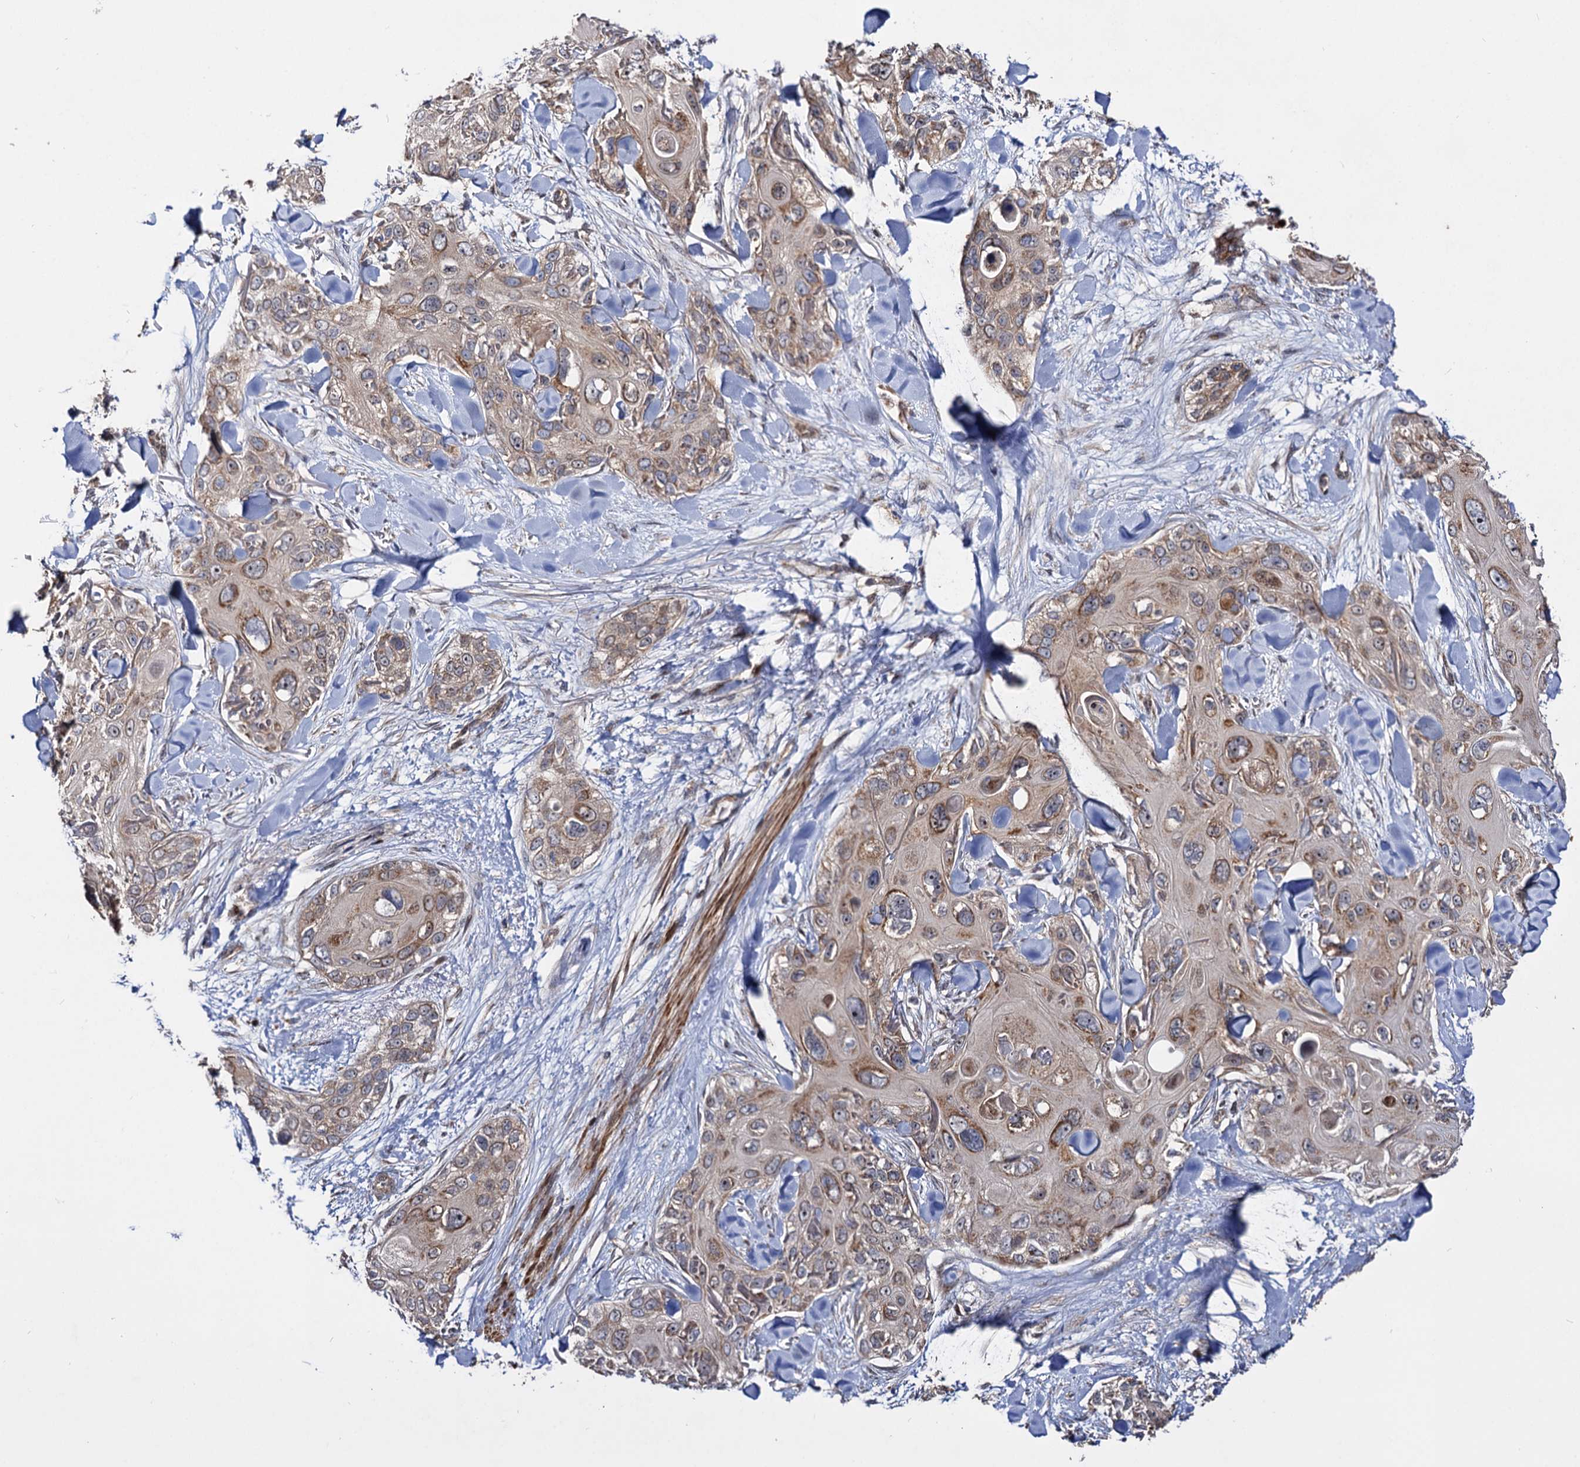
{"staining": {"intensity": "moderate", "quantity": "25%-75%", "location": "cytoplasmic/membranous"}, "tissue": "skin cancer", "cell_type": "Tumor cells", "image_type": "cancer", "snomed": [{"axis": "morphology", "description": "Normal tissue, NOS"}, {"axis": "morphology", "description": "Squamous cell carcinoma, NOS"}, {"axis": "topography", "description": "Skin"}], "caption": "Immunohistochemistry (IHC) of human squamous cell carcinoma (skin) shows medium levels of moderate cytoplasmic/membranous staining in about 25%-75% of tumor cells.", "gene": "CEP76", "patient": {"sex": "male", "age": 72}}